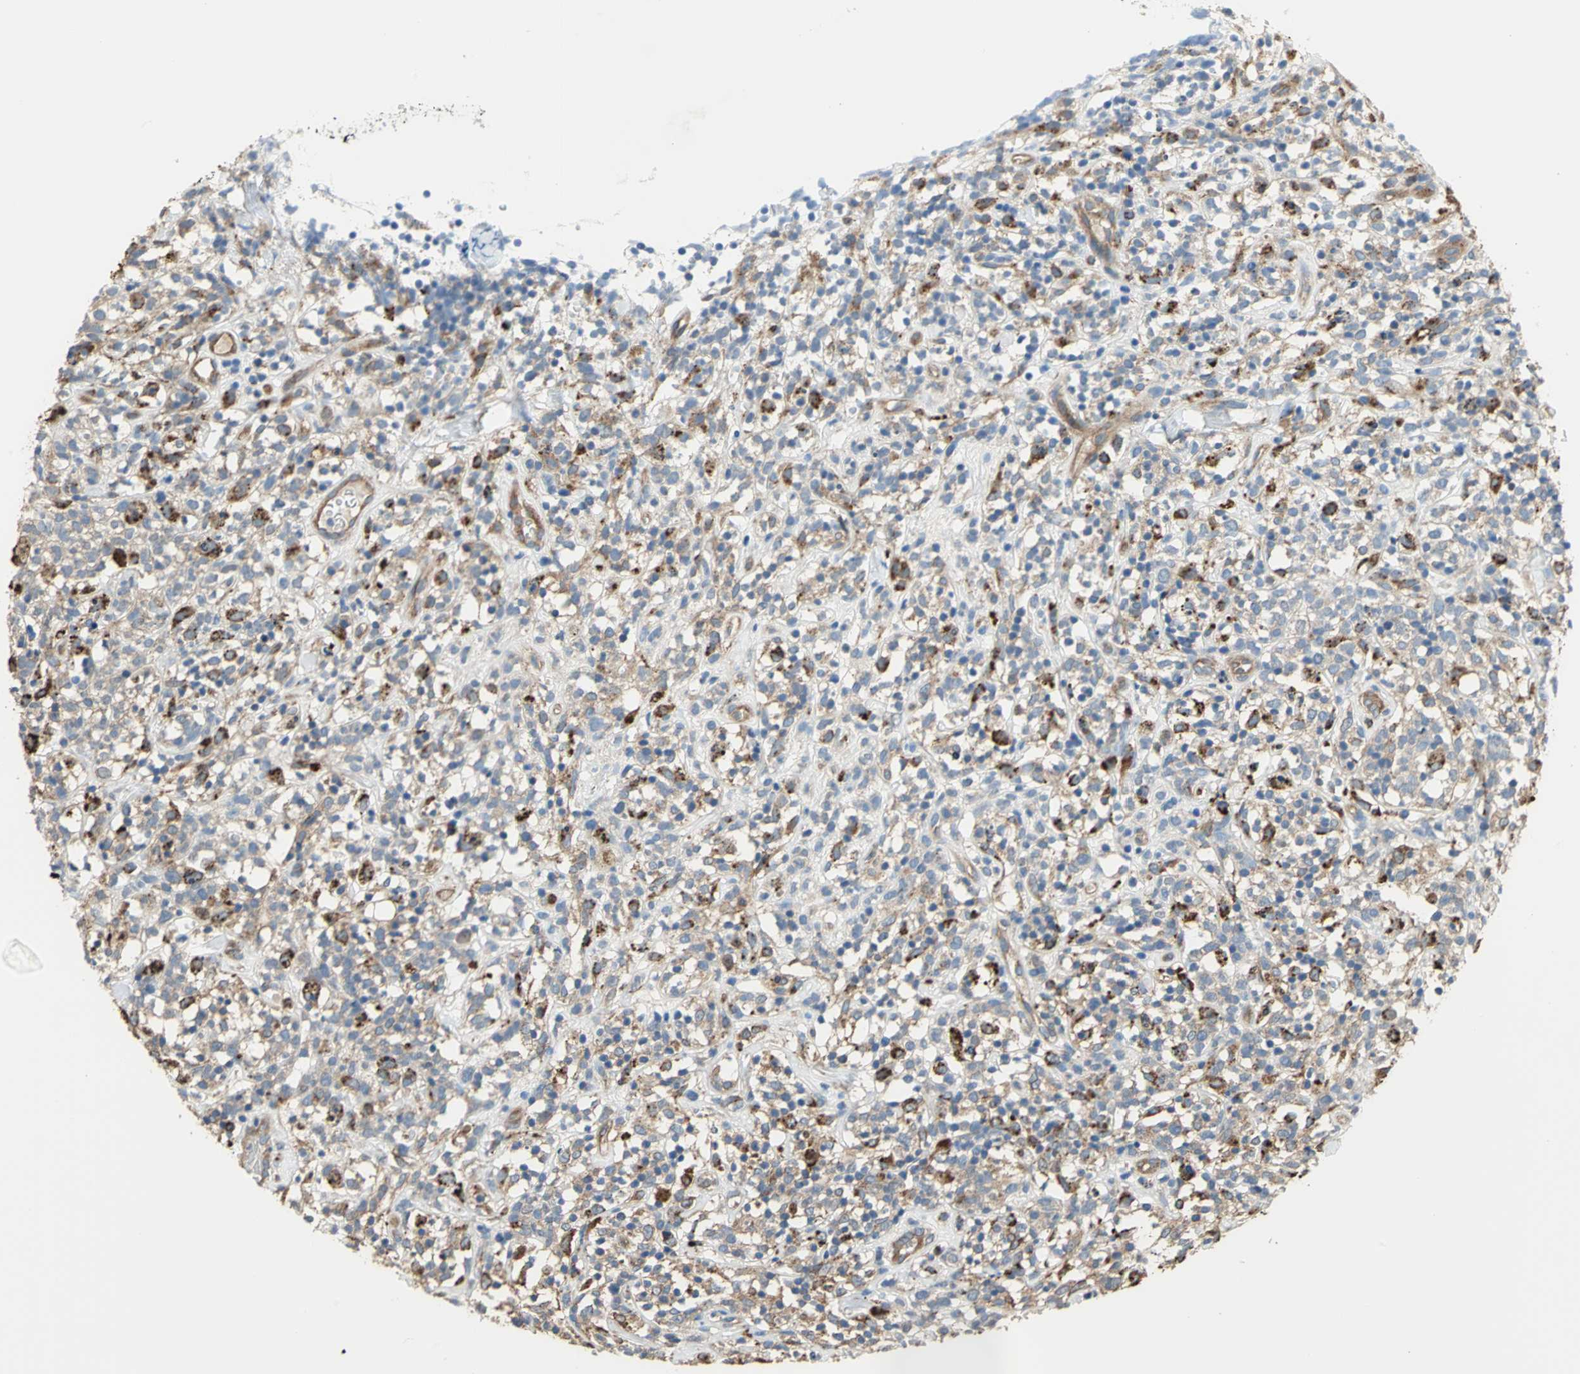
{"staining": {"intensity": "moderate", "quantity": "25%-75%", "location": "cytoplasmic/membranous"}, "tissue": "lymphoma", "cell_type": "Tumor cells", "image_type": "cancer", "snomed": [{"axis": "morphology", "description": "Malignant lymphoma, non-Hodgkin's type, High grade"}, {"axis": "topography", "description": "Lymph node"}], "caption": "IHC (DAB (3,3'-diaminobenzidine)) staining of lymphoma shows moderate cytoplasmic/membranous protein staining in approximately 25%-75% of tumor cells.", "gene": "DIAPH2", "patient": {"sex": "female", "age": 73}}